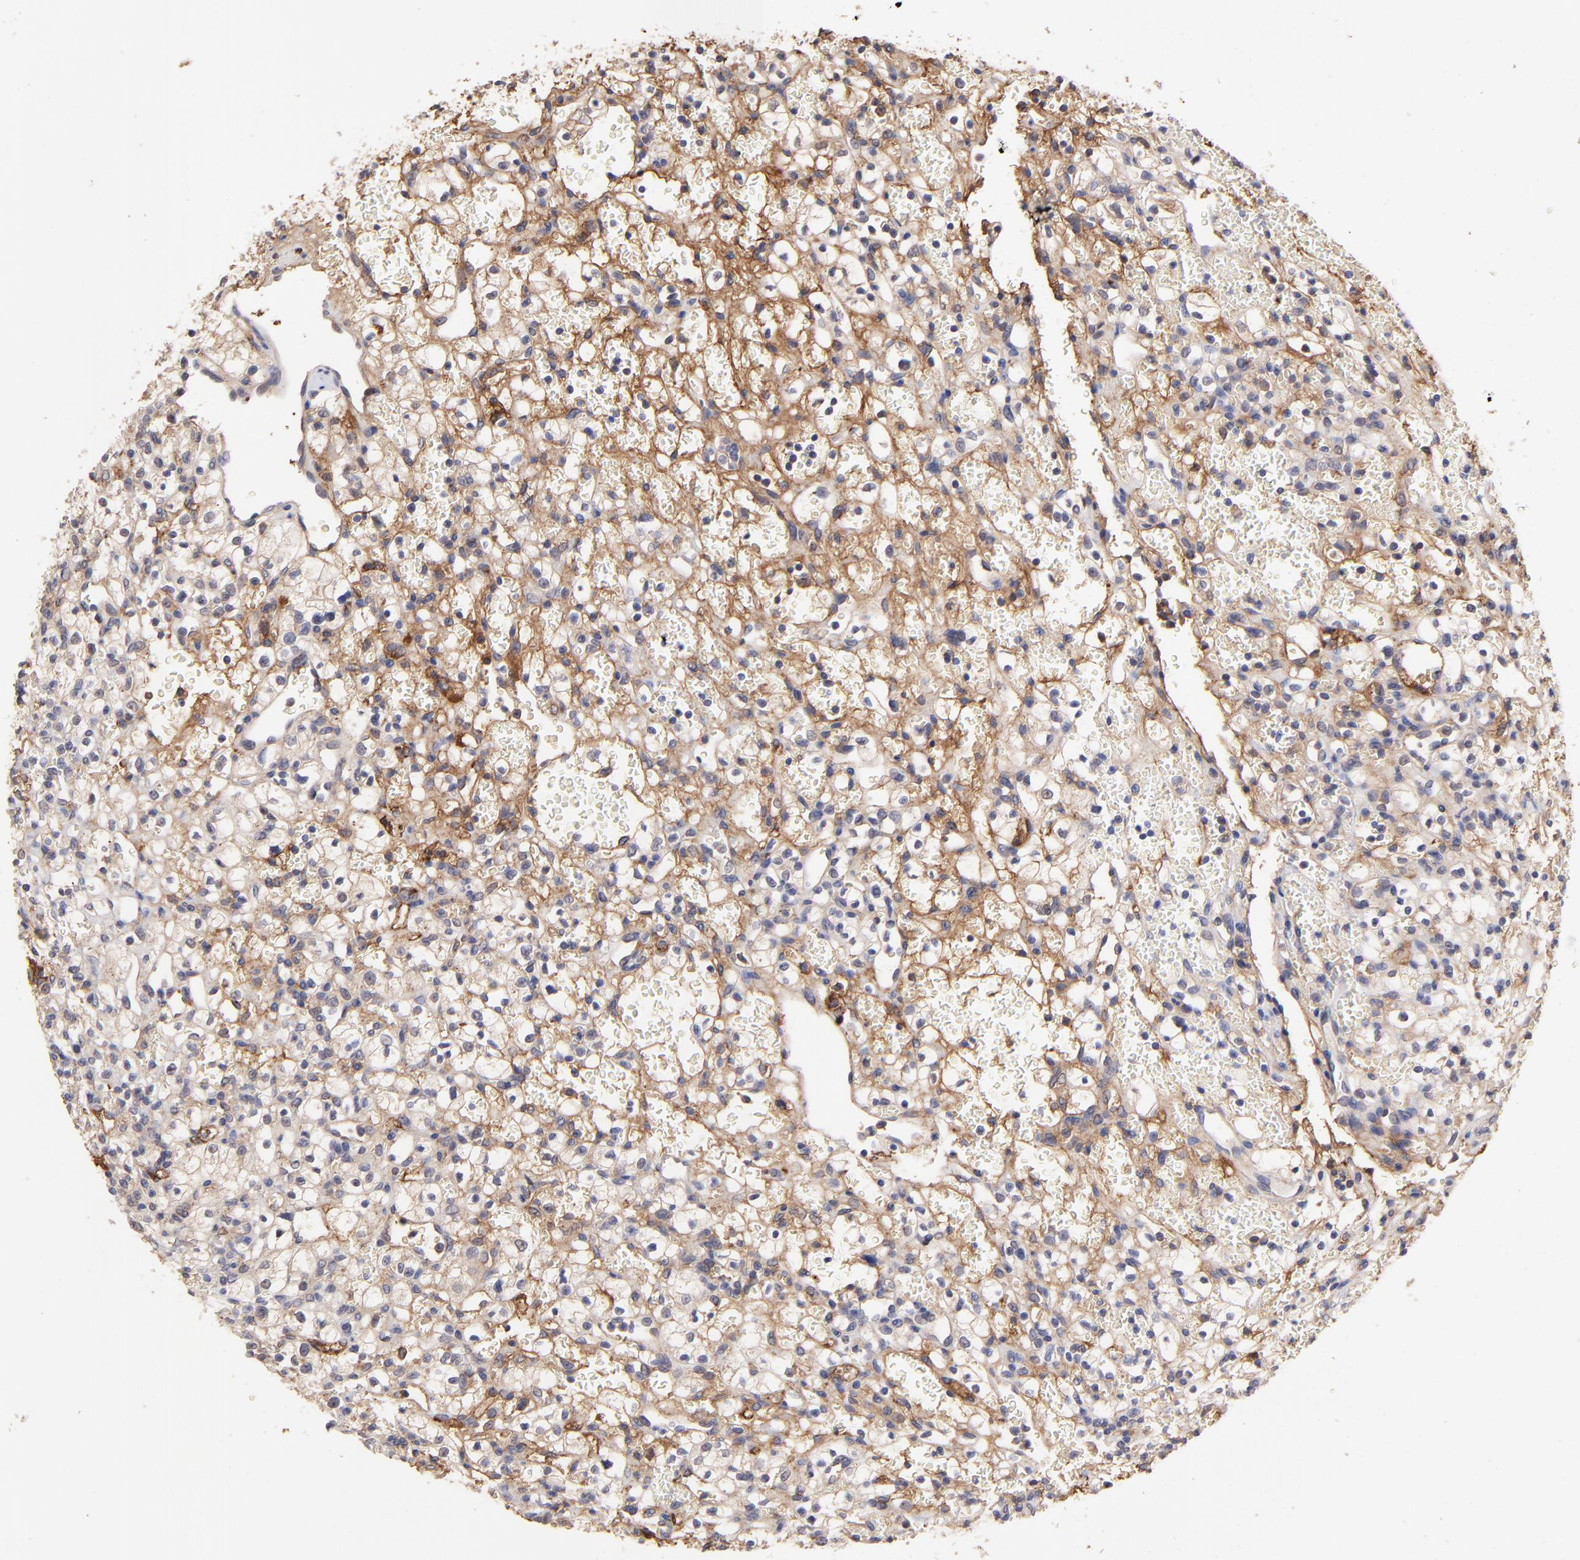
{"staining": {"intensity": "moderate", "quantity": "25%-75%", "location": "cytoplasmic/membranous"}, "tissue": "renal cancer", "cell_type": "Tumor cells", "image_type": "cancer", "snomed": [{"axis": "morphology", "description": "Adenocarcinoma, NOS"}, {"axis": "topography", "description": "Kidney"}], "caption": "Immunohistochemical staining of renal cancer (adenocarcinoma) exhibits medium levels of moderate cytoplasmic/membranous protein expression in about 25%-75% of tumor cells. Using DAB (3,3'-diaminobenzidine) (brown) and hematoxylin (blue) stains, captured at high magnification using brightfield microscopy.", "gene": "PSMD14", "patient": {"sex": "female", "age": 62}}